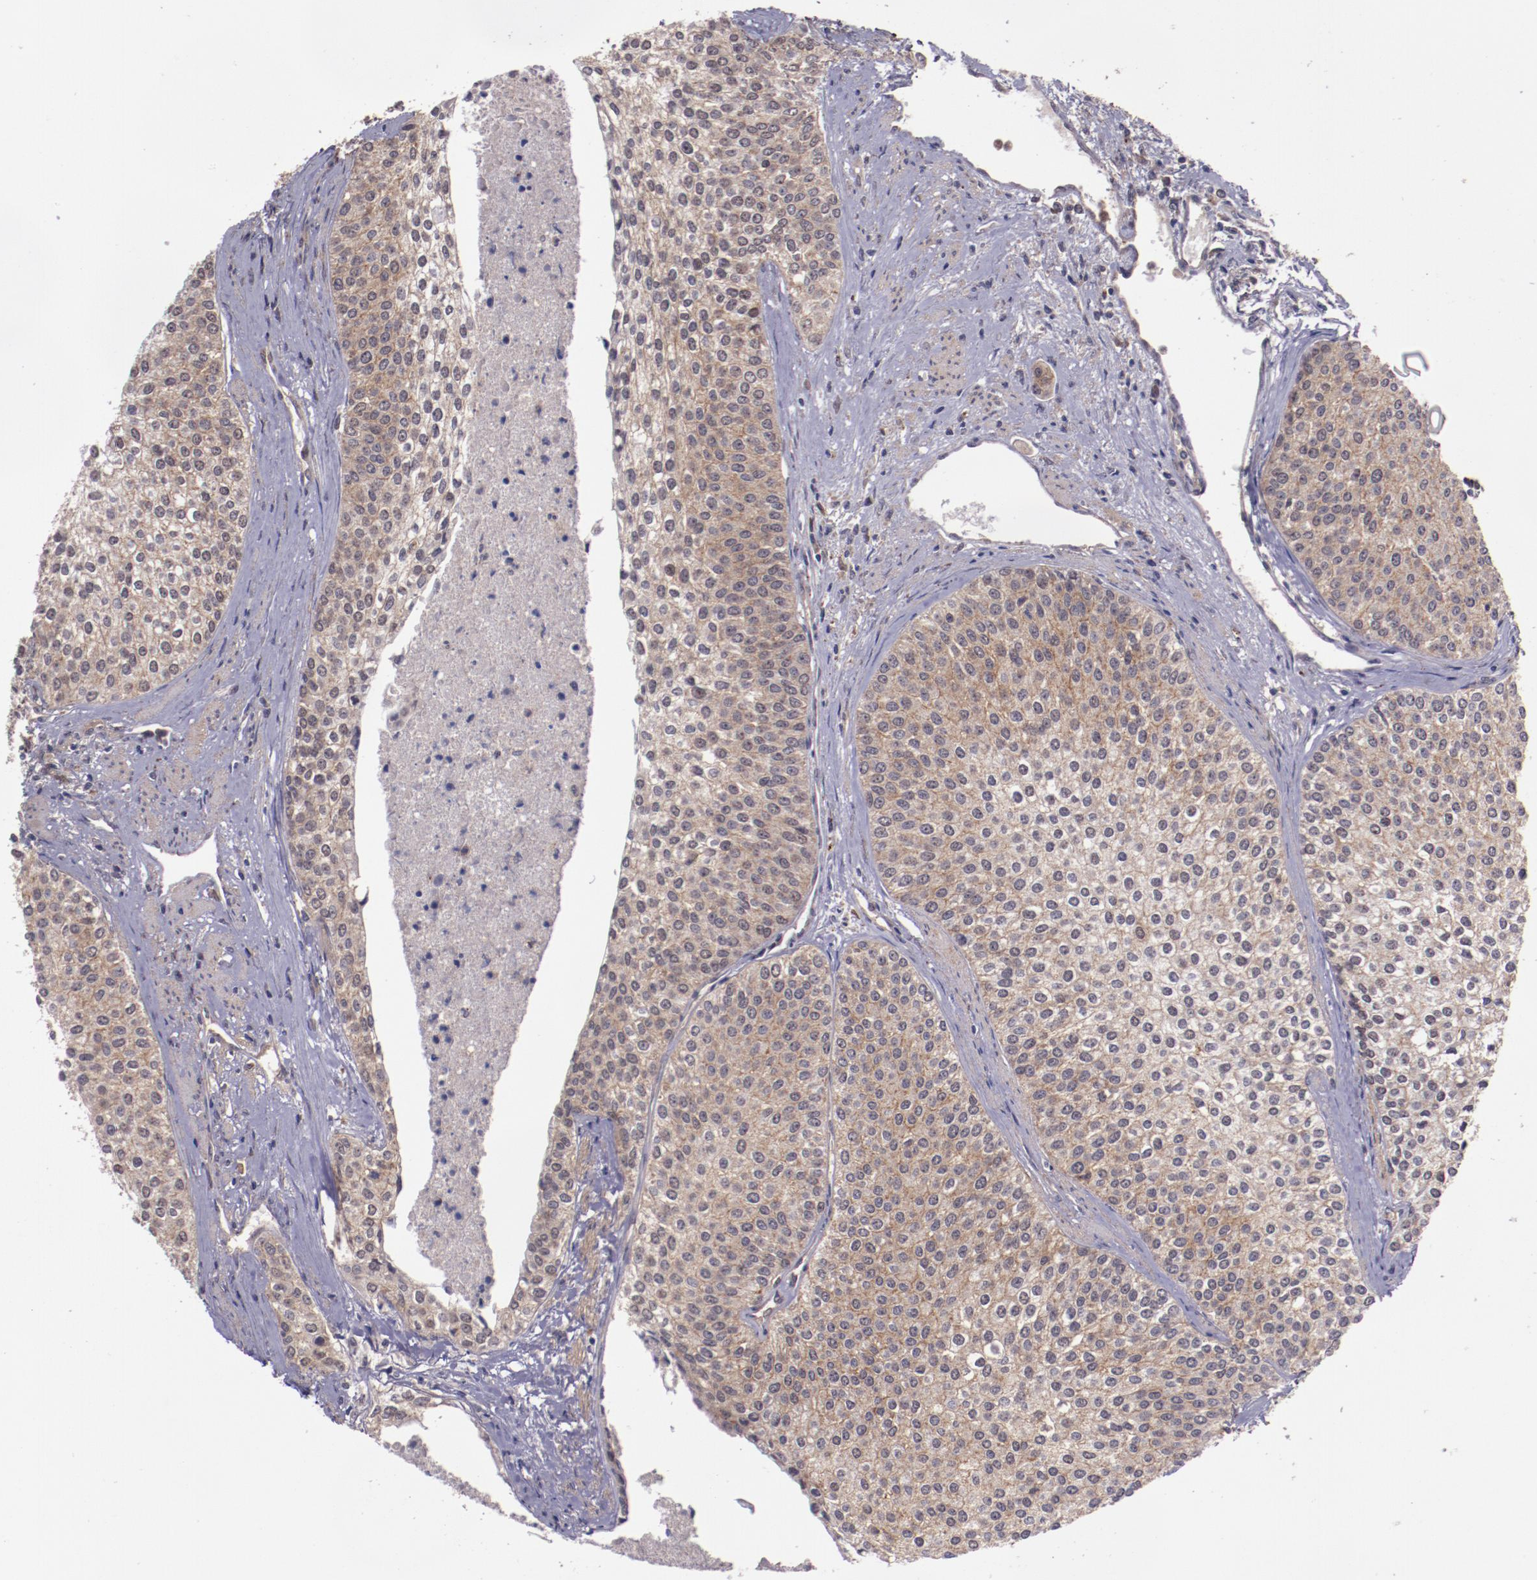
{"staining": {"intensity": "weak", "quantity": ">75%", "location": "cytoplasmic/membranous"}, "tissue": "urothelial cancer", "cell_type": "Tumor cells", "image_type": "cancer", "snomed": [{"axis": "morphology", "description": "Urothelial carcinoma, Low grade"}, {"axis": "topography", "description": "Urinary bladder"}], "caption": "This is an image of immunohistochemistry (IHC) staining of low-grade urothelial carcinoma, which shows weak staining in the cytoplasmic/membranous of tumor cells.", "gene": "FTSJ1", "patient": {"sex": "female", "age": 73}}